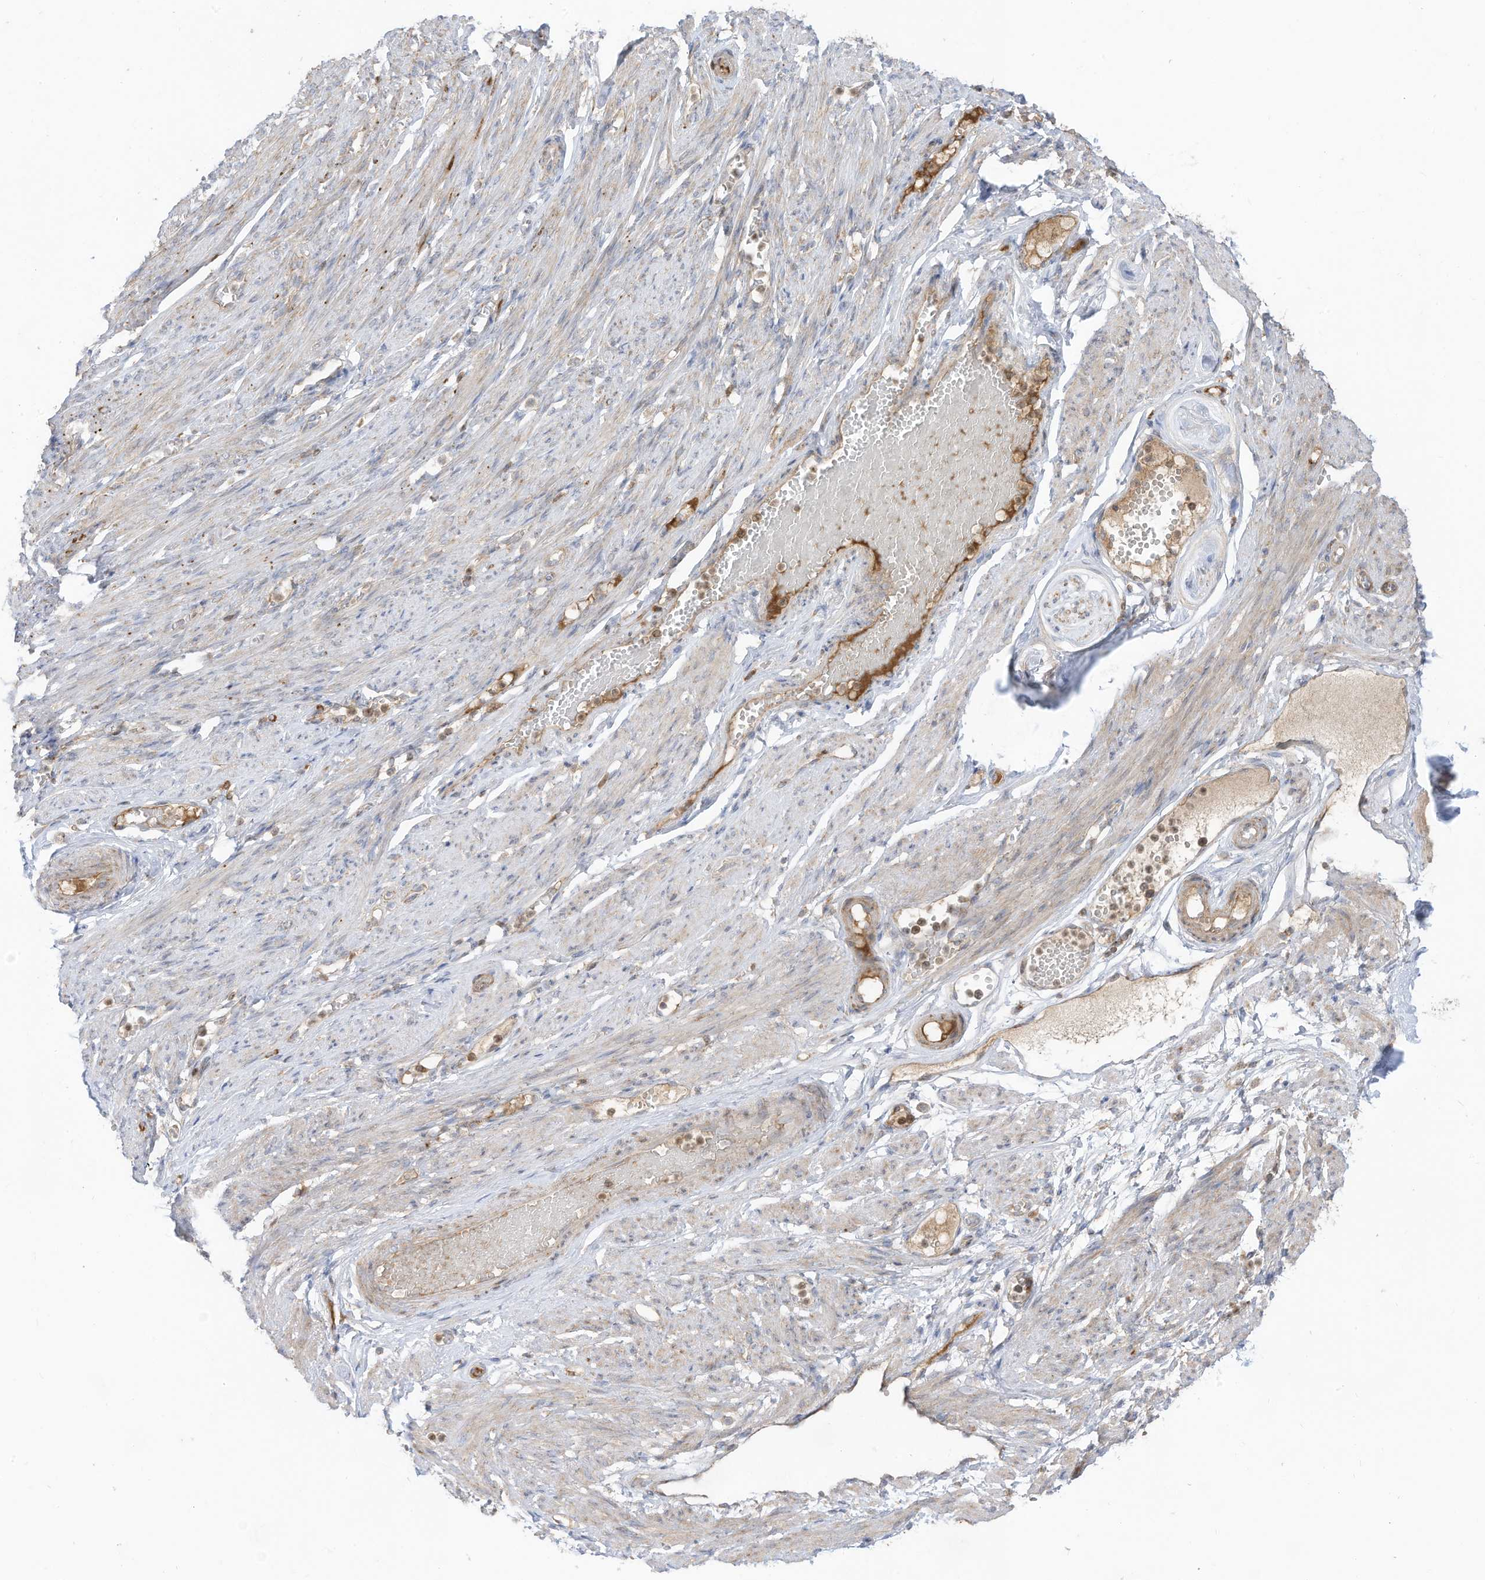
{"staining": {"intensity": "moderate", "quantity": "25%-75%", "location": "cytoplasmic/membranous"}, "tissue": "adipose tissue", "cell_type": "Adipocytes", "image_type": "normal", "snomed": [{"axis": "morphology", "description": "Normal tissue, NOS"}, {"axis": "topography", "description": "Smooth muscle"}, {"axis": "topography", "description": "Peripheral nerve tissue"}], "caption": "Moderate cytoplasmic/membranous expression for a protein is identified in approximately 25%-75% of adipocytes of unremarkable adipose tissue using immunohistochemistry.", "gene": "CGAS", "patient": {"sex": "female", "age": 39}}